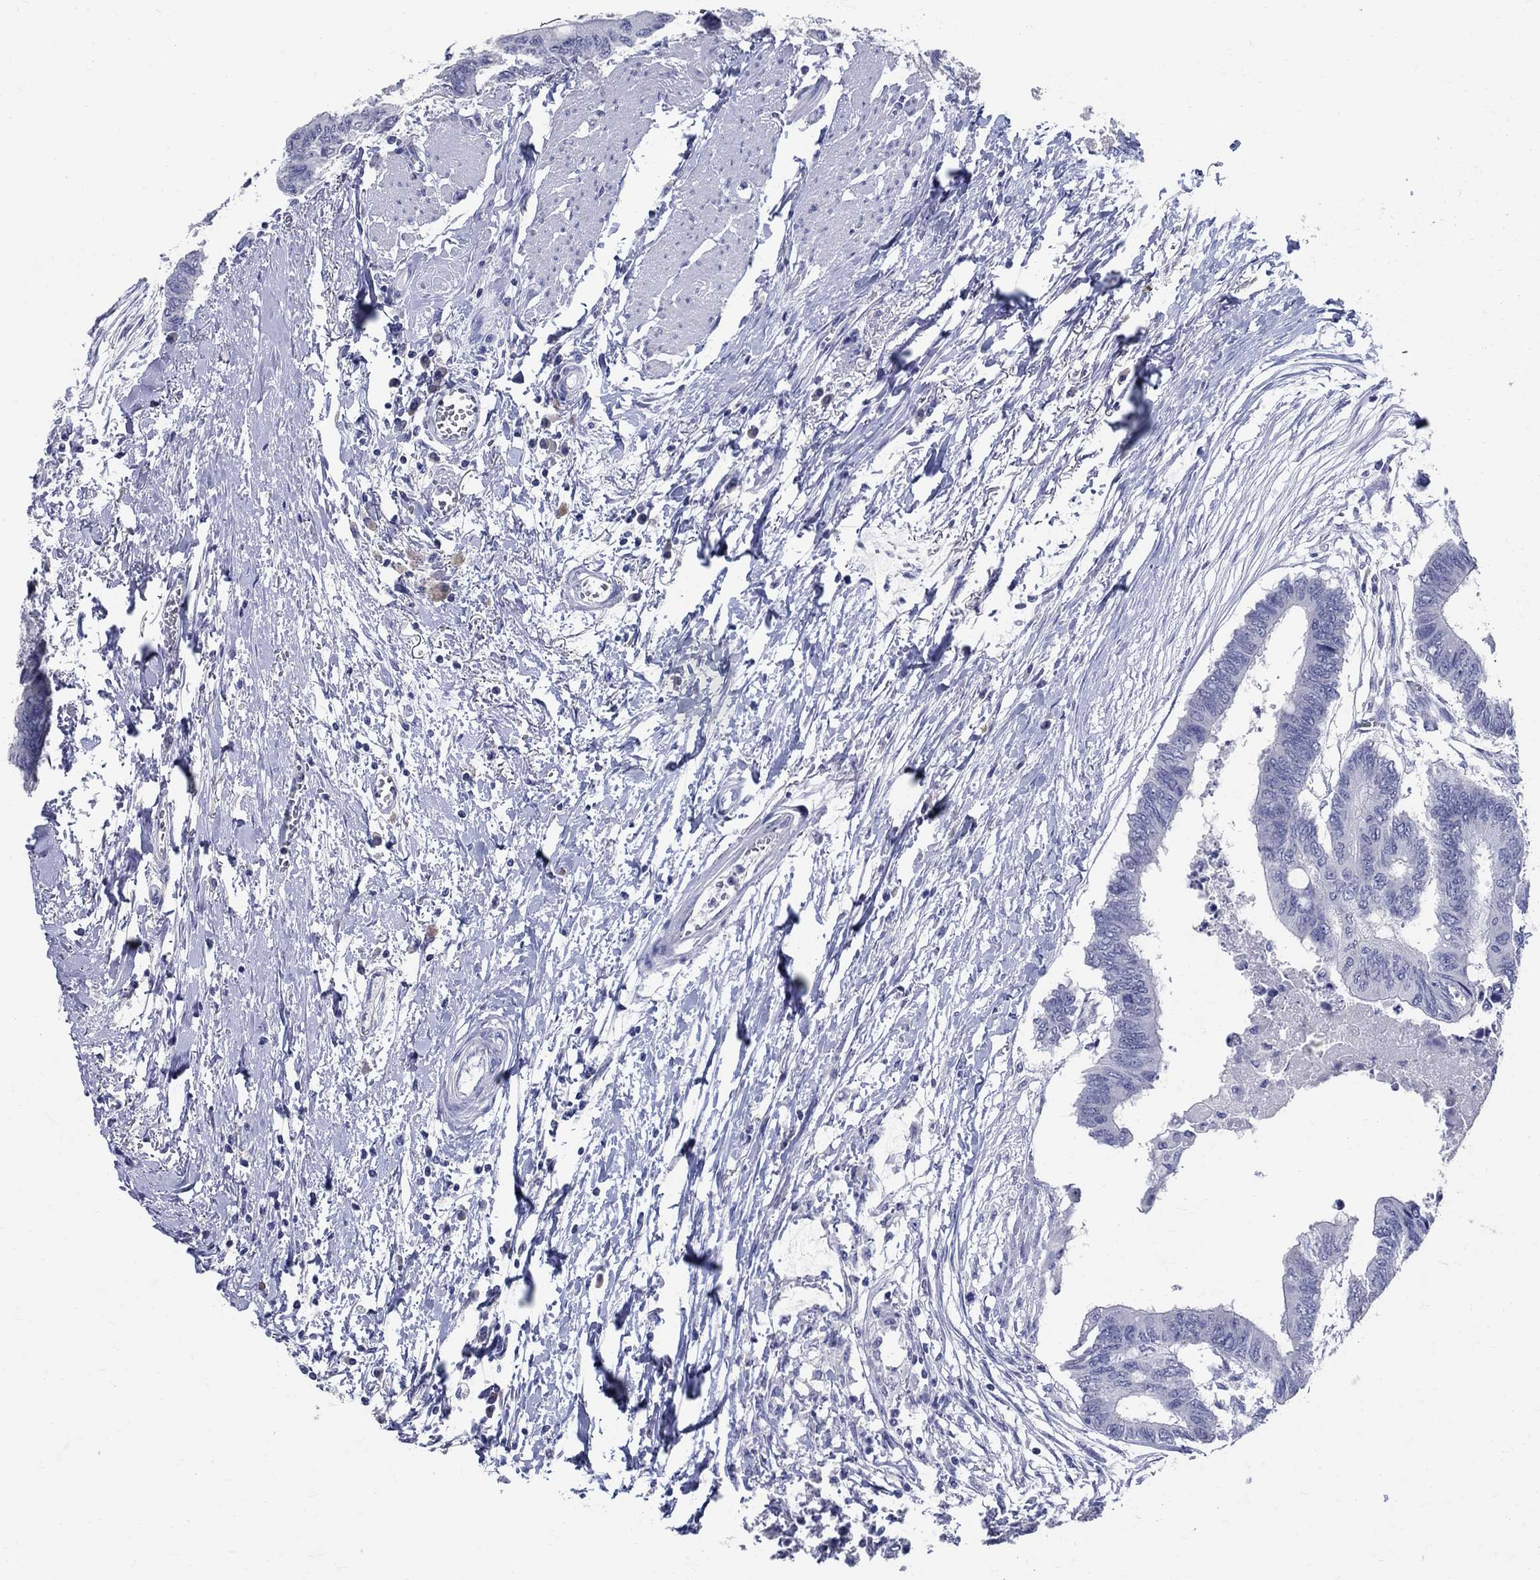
{"staining": {"intensity": "negative", "quantity": "none", "location": "none"}, "tissue": "colorectal cancer", "cell_type": "Tumor cells", "image_type": "cancer", "snomed": [{"axis": "morphology", "description": "Normal tissue, NOS"}, {"axis": "morphology", "description": "Adenocarcinoma, NOS"}, {"axis": "topography", "description": "Rectum"}, {"axis": "topography", "description": "Peripheral nerve tissue"}], "caption": "An image of human adenocarcinoma (colorectal) is negative for staining in tumor cells. (DAB immunohistochemistry, high magnification).", "gene": "SOX2", "patient": {"sex": "male", "age": 92}}